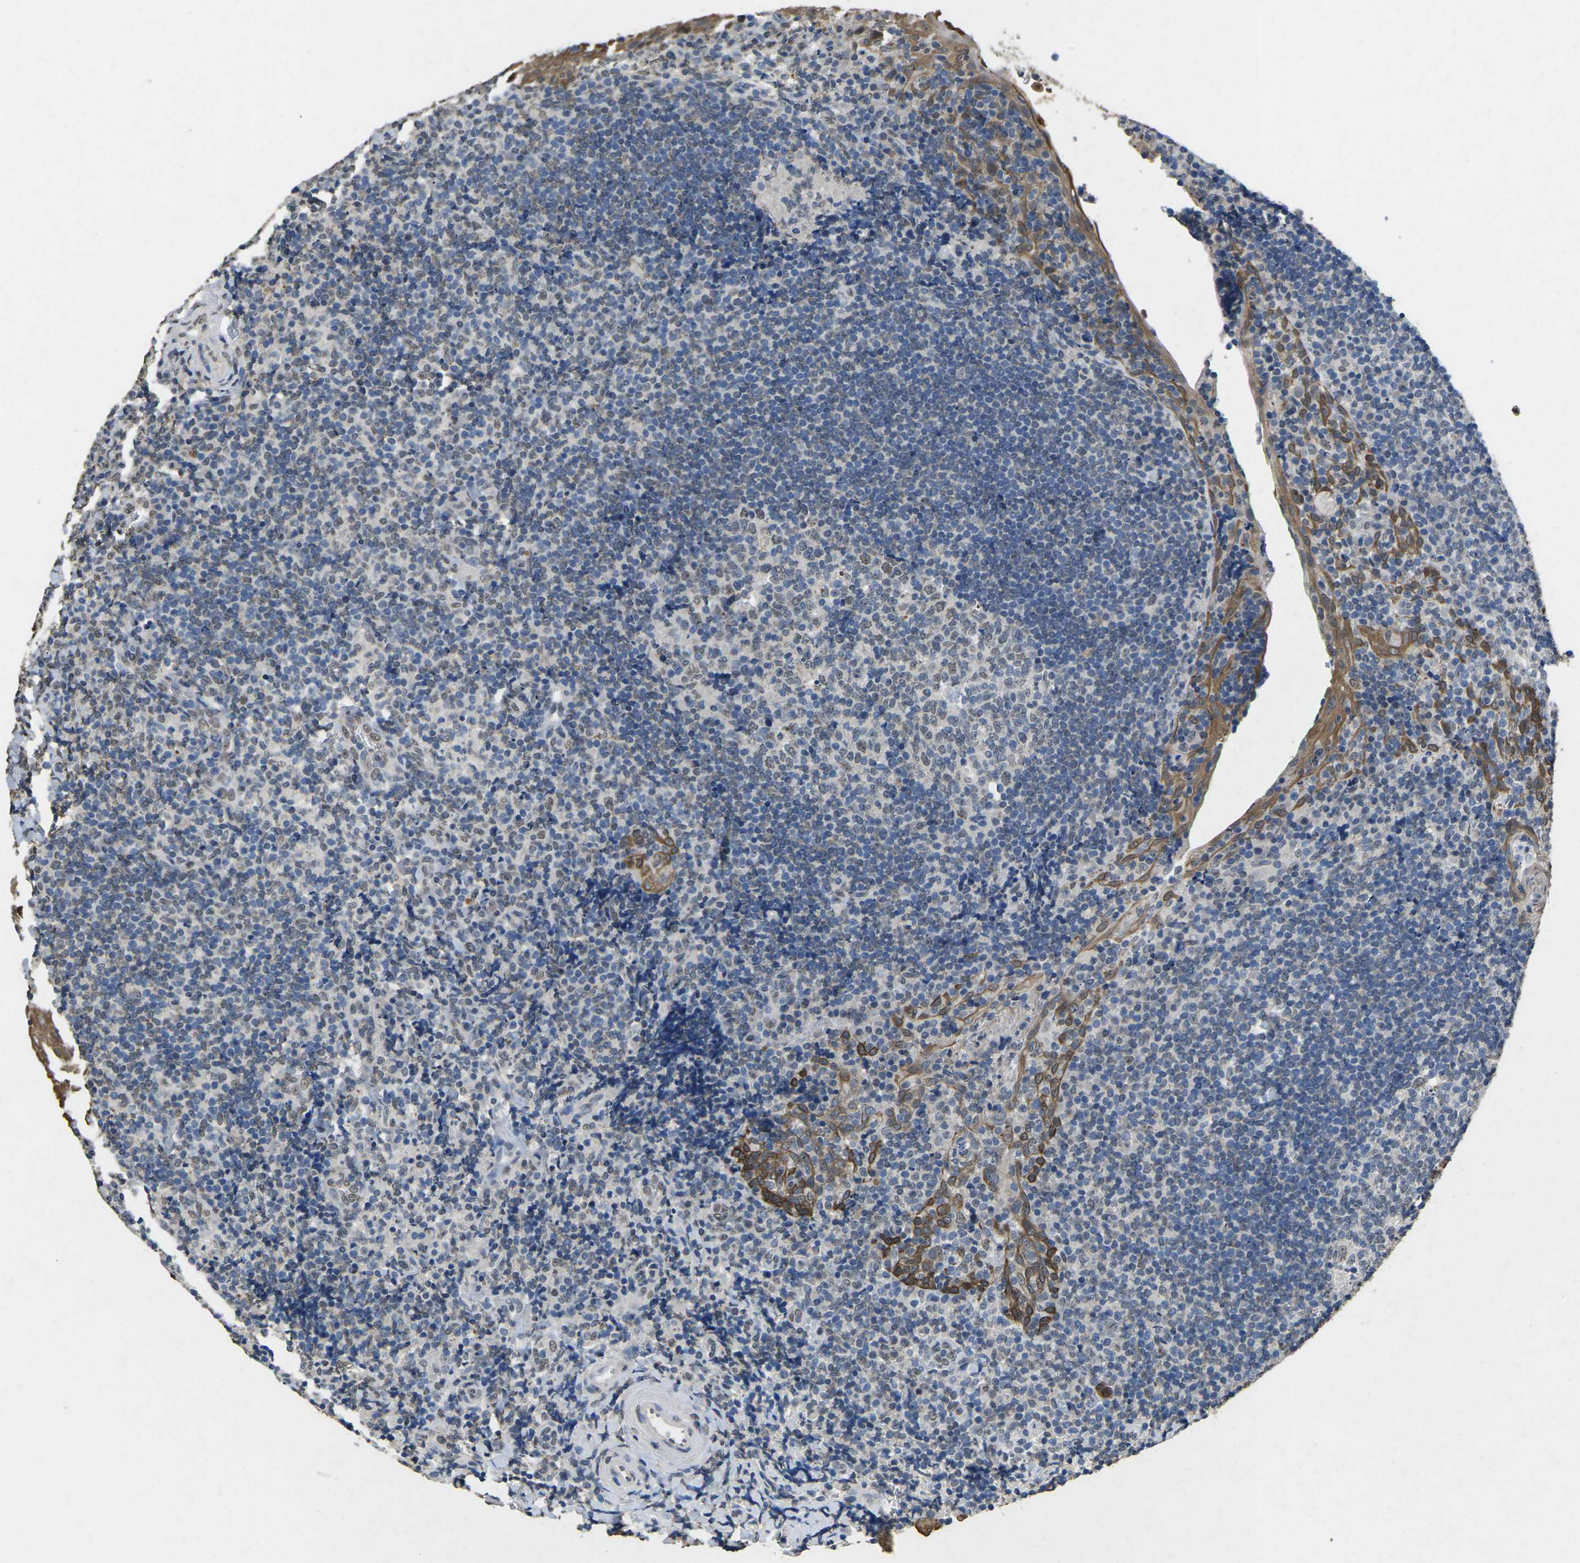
{"staining": {"intensity": "weak", "quantity": "25%-75%", "location": "nuclear"}, "tissue": "tonsil", "cell_type": "Germinal center cells", "image_type": "normal", "snomed": [{"axis": "morphology", "description": "Normal tissue, NOS"}, {"axis": "topography", "description": "Tonsil"}], "caption": "Germinal center cells display low levels of weak nuclear expression in about 25%-75% of cells in normal tonsil.", "gene": "SCNN1B", "patient": {"sex": "male", "age": 37}}